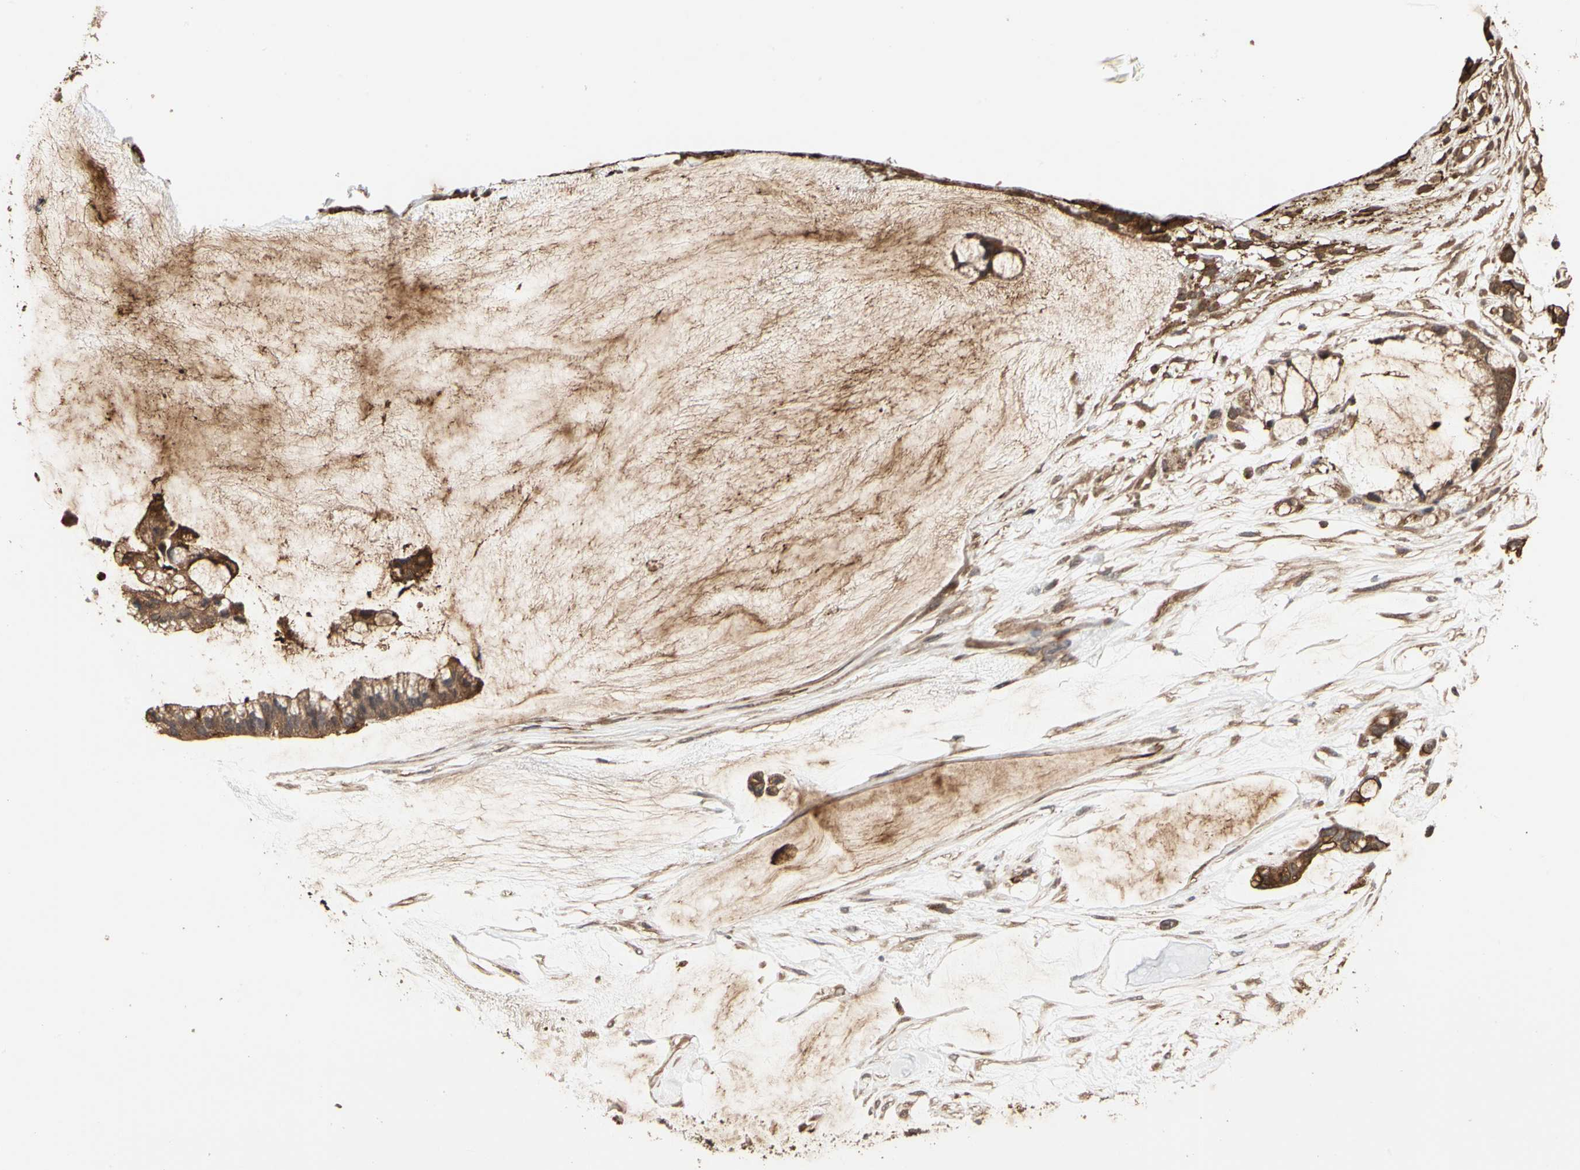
{"staining": {"intensity": "strong", "quantity": ">75%", "location": "cytoplasmic/membranous"}, "tissue": "ovarian cancer", "cell_type": "Tumor cells", "image_type": "cancer", "snomed": [{"axis": "morphology", "description": "Cystadenocarcinoma, mucinous, NOS"}, {"axis": "topography", "description": "Ovary"}], "caption": "The photomicrograph displays a brown stain indicating the presence of a protein in the cytoplasmic/membranous of tumor cells in mucinous cystadenocarcinoma (ovarian).", "gene": "TAOK1", "patient": {"sex": "female", "age": 39}}